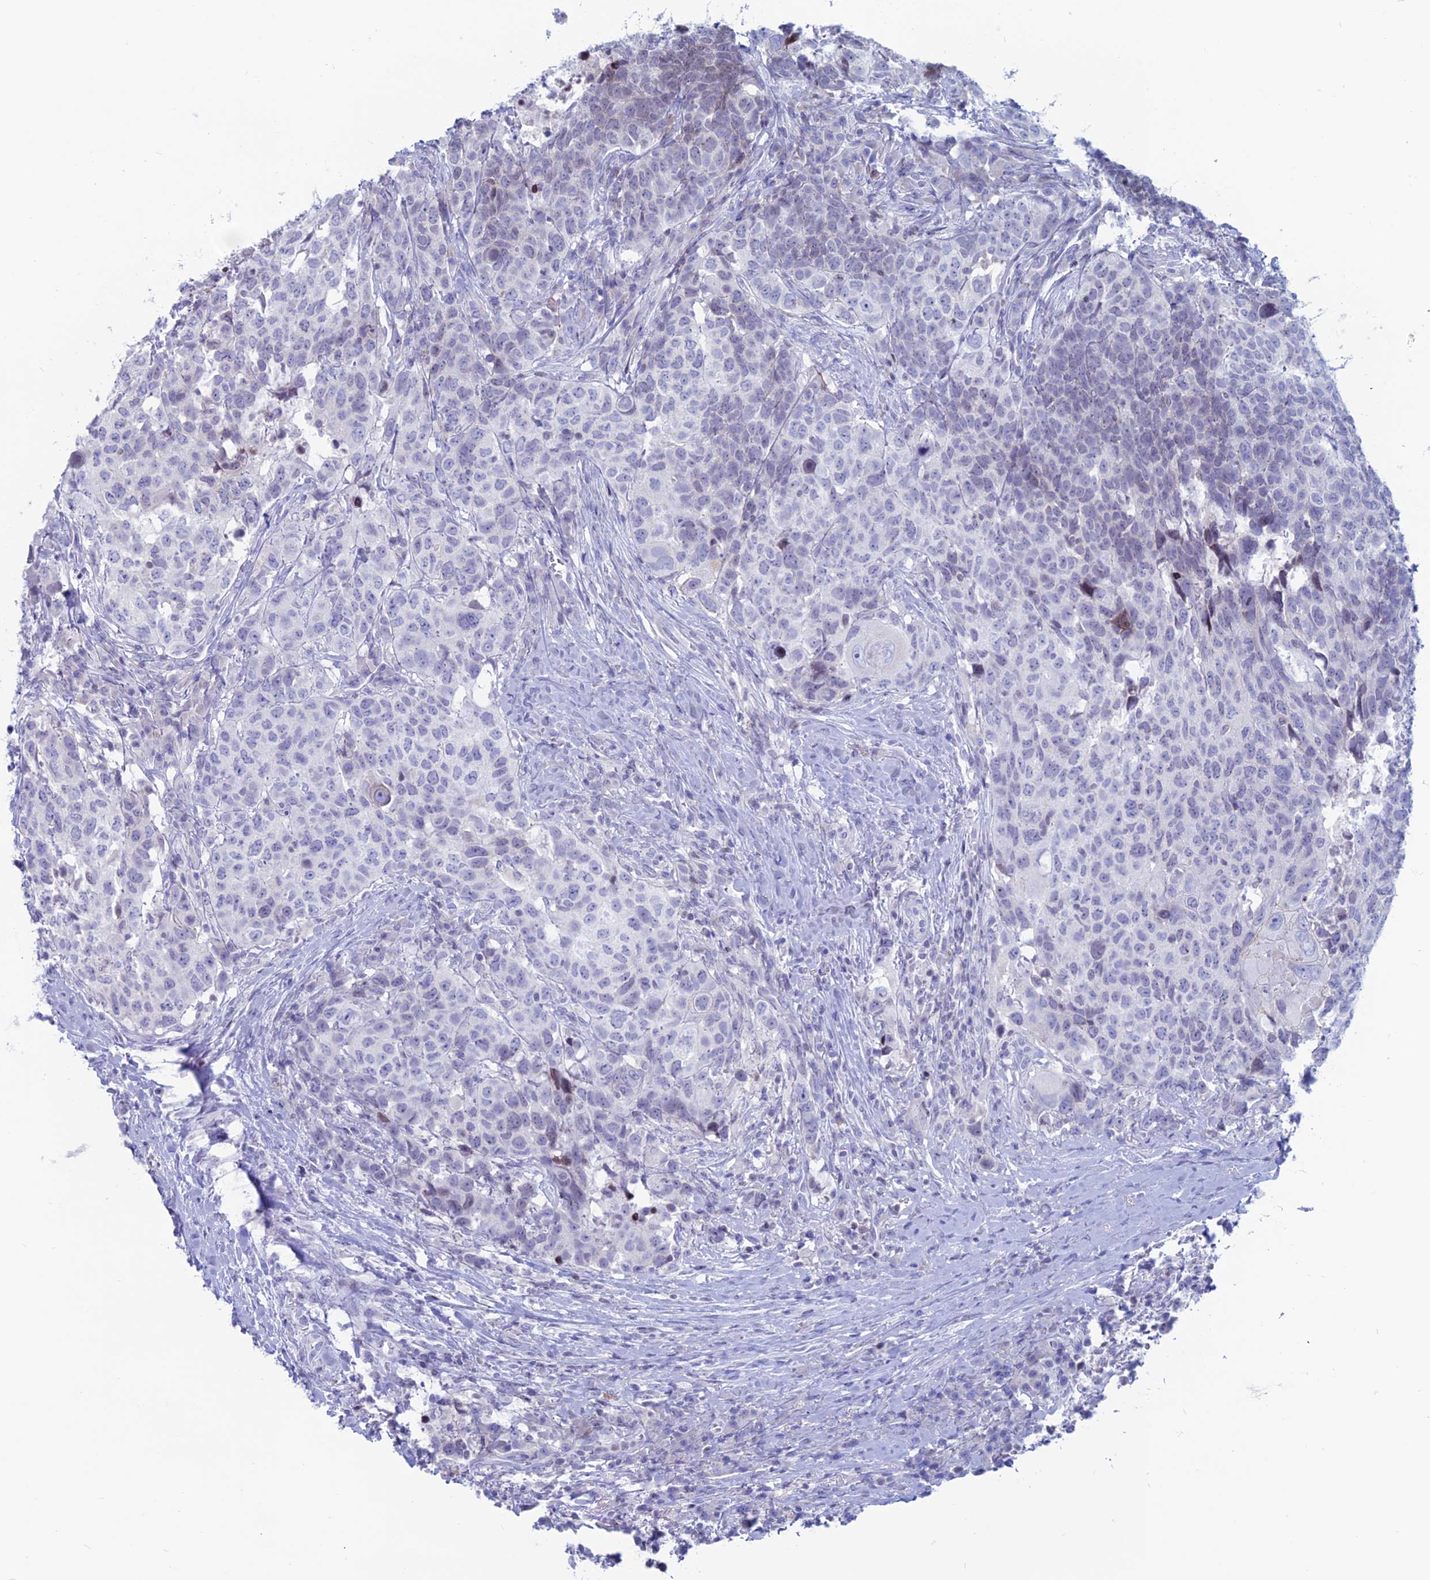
{"staining": {"intensity": "negative", "quantity": "none", "location": "none"}, "tissue": "head and neck cancer", "cell_type": "Tumor cells", "image_type": "cancer", "snomed": [{"axis": "morphology", "description": "Squamous cell carcinoma, NOS"}, {"axis": "topography", "description": "Head-Neck"}], "caption": "Head and neck cancer (squamous cell carcinoma) was stained to show a protein in brown. There is no significant staining in tumor cells.", "gene": "CERS6", "patient": {"sex": "male", "age": 66}}